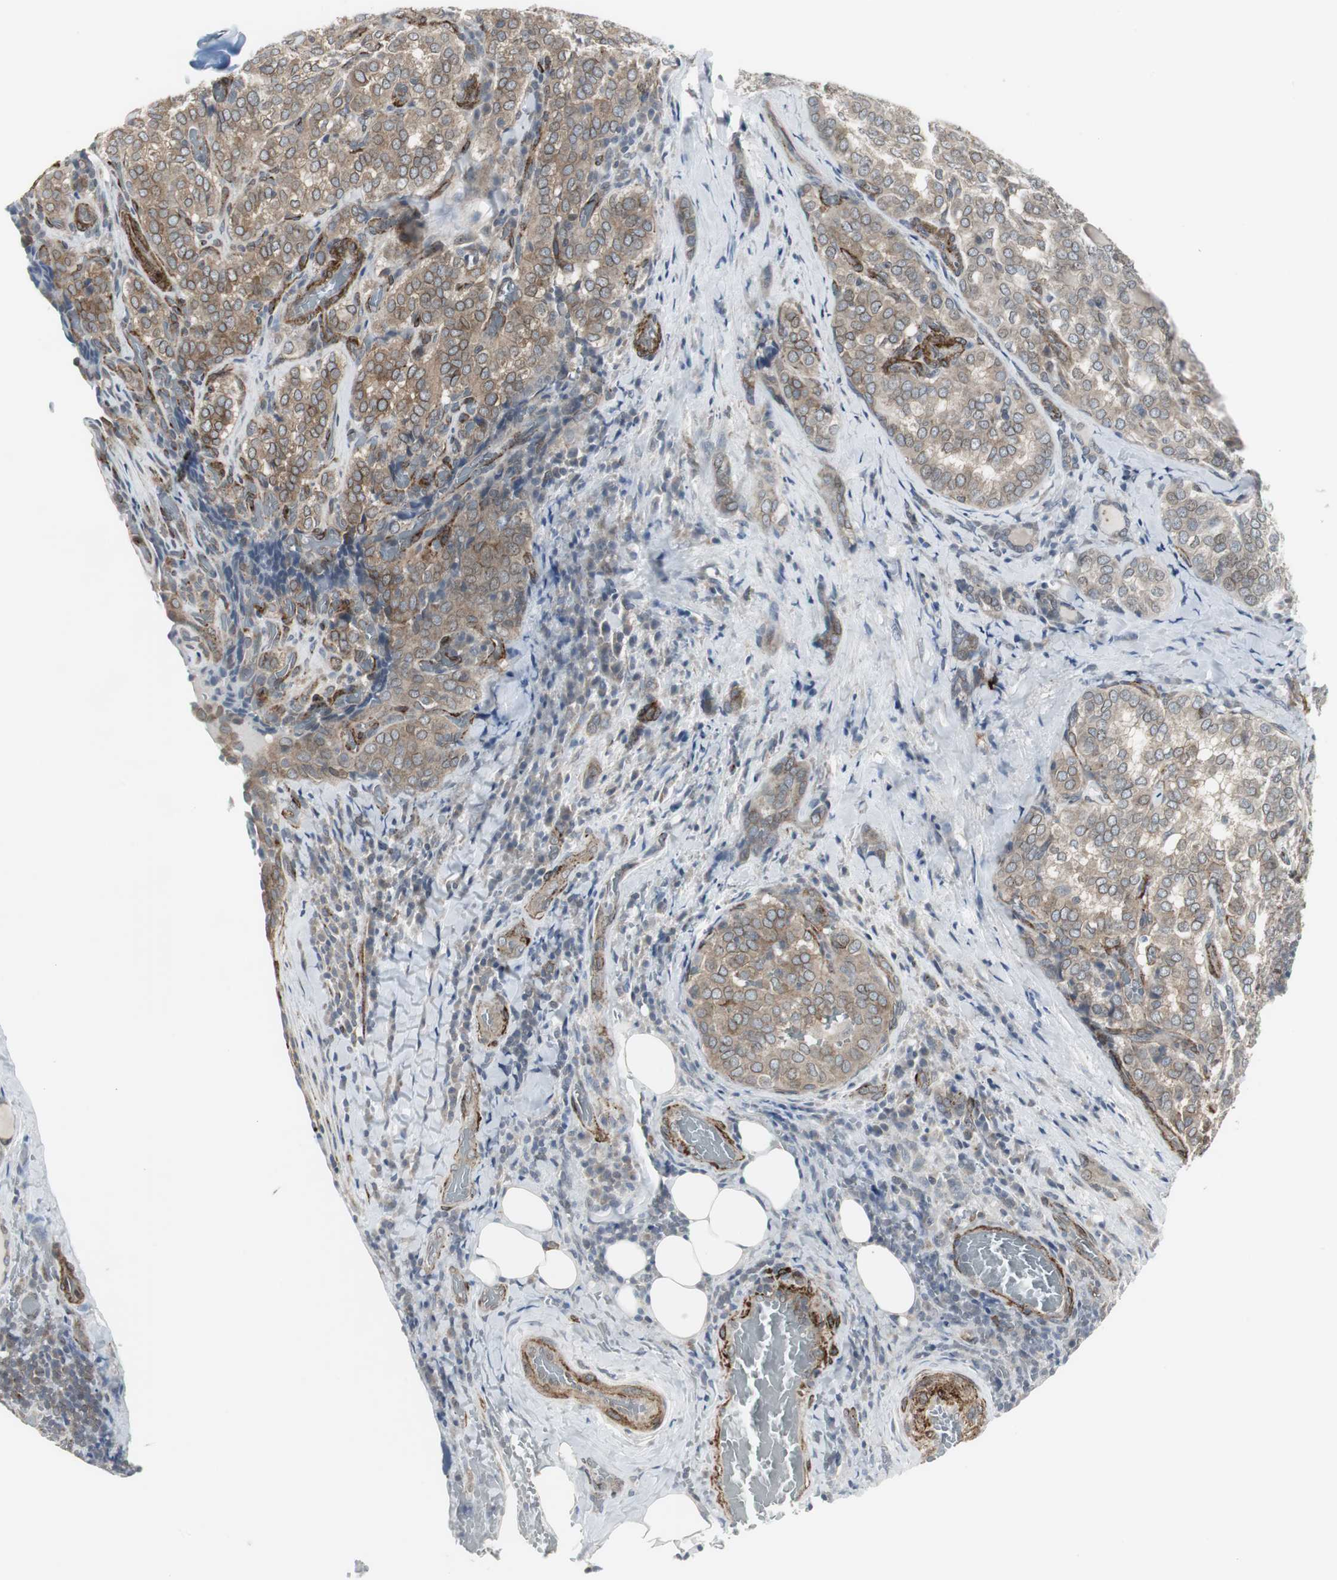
{"staining": {"intensity": "weak", "quantity": ">75%", "location": "cytoplasmic/membranous"}, "tissue": "thyroid cancer", "cell_type": "Tumor cells", "image_type": "cancer", "snomed": [{"axis": "morphology", "description": "Papillary adenocarcinoma, NOS"}, {"axis": "topography", "description": "Thyroid gland"}], "caption": "This is a histology image of immunohistochemistry (IHC) staining of thyroid cancer (papillary adenocarcinoma), which shows weak staining in the cytoplasmic/membranous of tumor cells.", "gene": "SCYL3", "patient": {"sex": "female", "age": 30}}